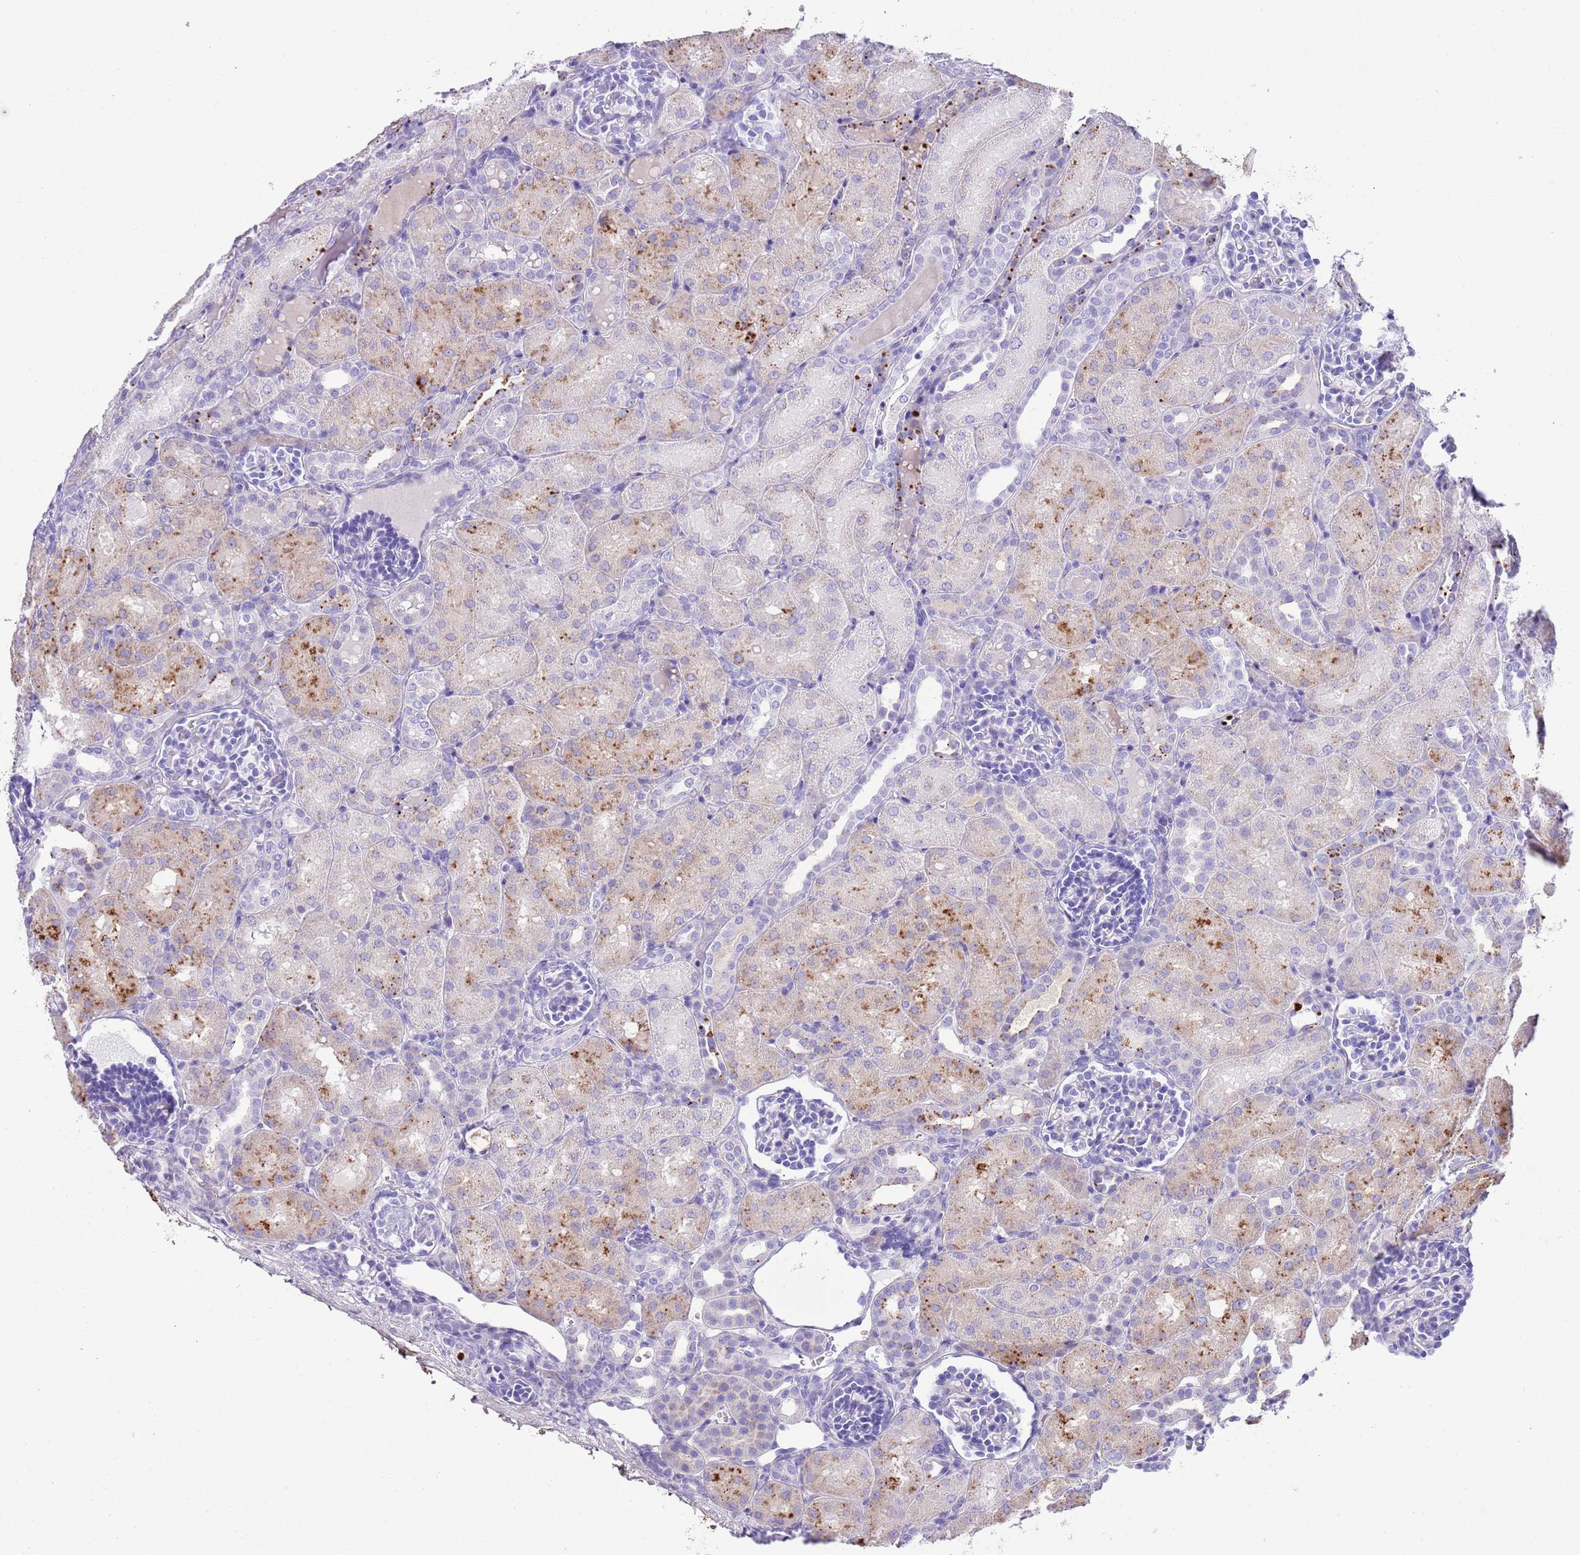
{"staining": {"intensity": "negative", "quantity": "none", "location": "none"}, "tissue": "kidney", "cell_type": "Cells in glomeruli", "image_type": "normal", "snomed": [{"axis": "morphology", "description": "Normal tissue, NOS"}, {"axis": "topography", "description": "Kidney"}], "caption": "Kidney stained for a protein using immunohistochemistry (IHC) shows no expression cells in glomeruli.", "gene": "ABHD17C", "patient": {"sex": "male", "age": 1}}